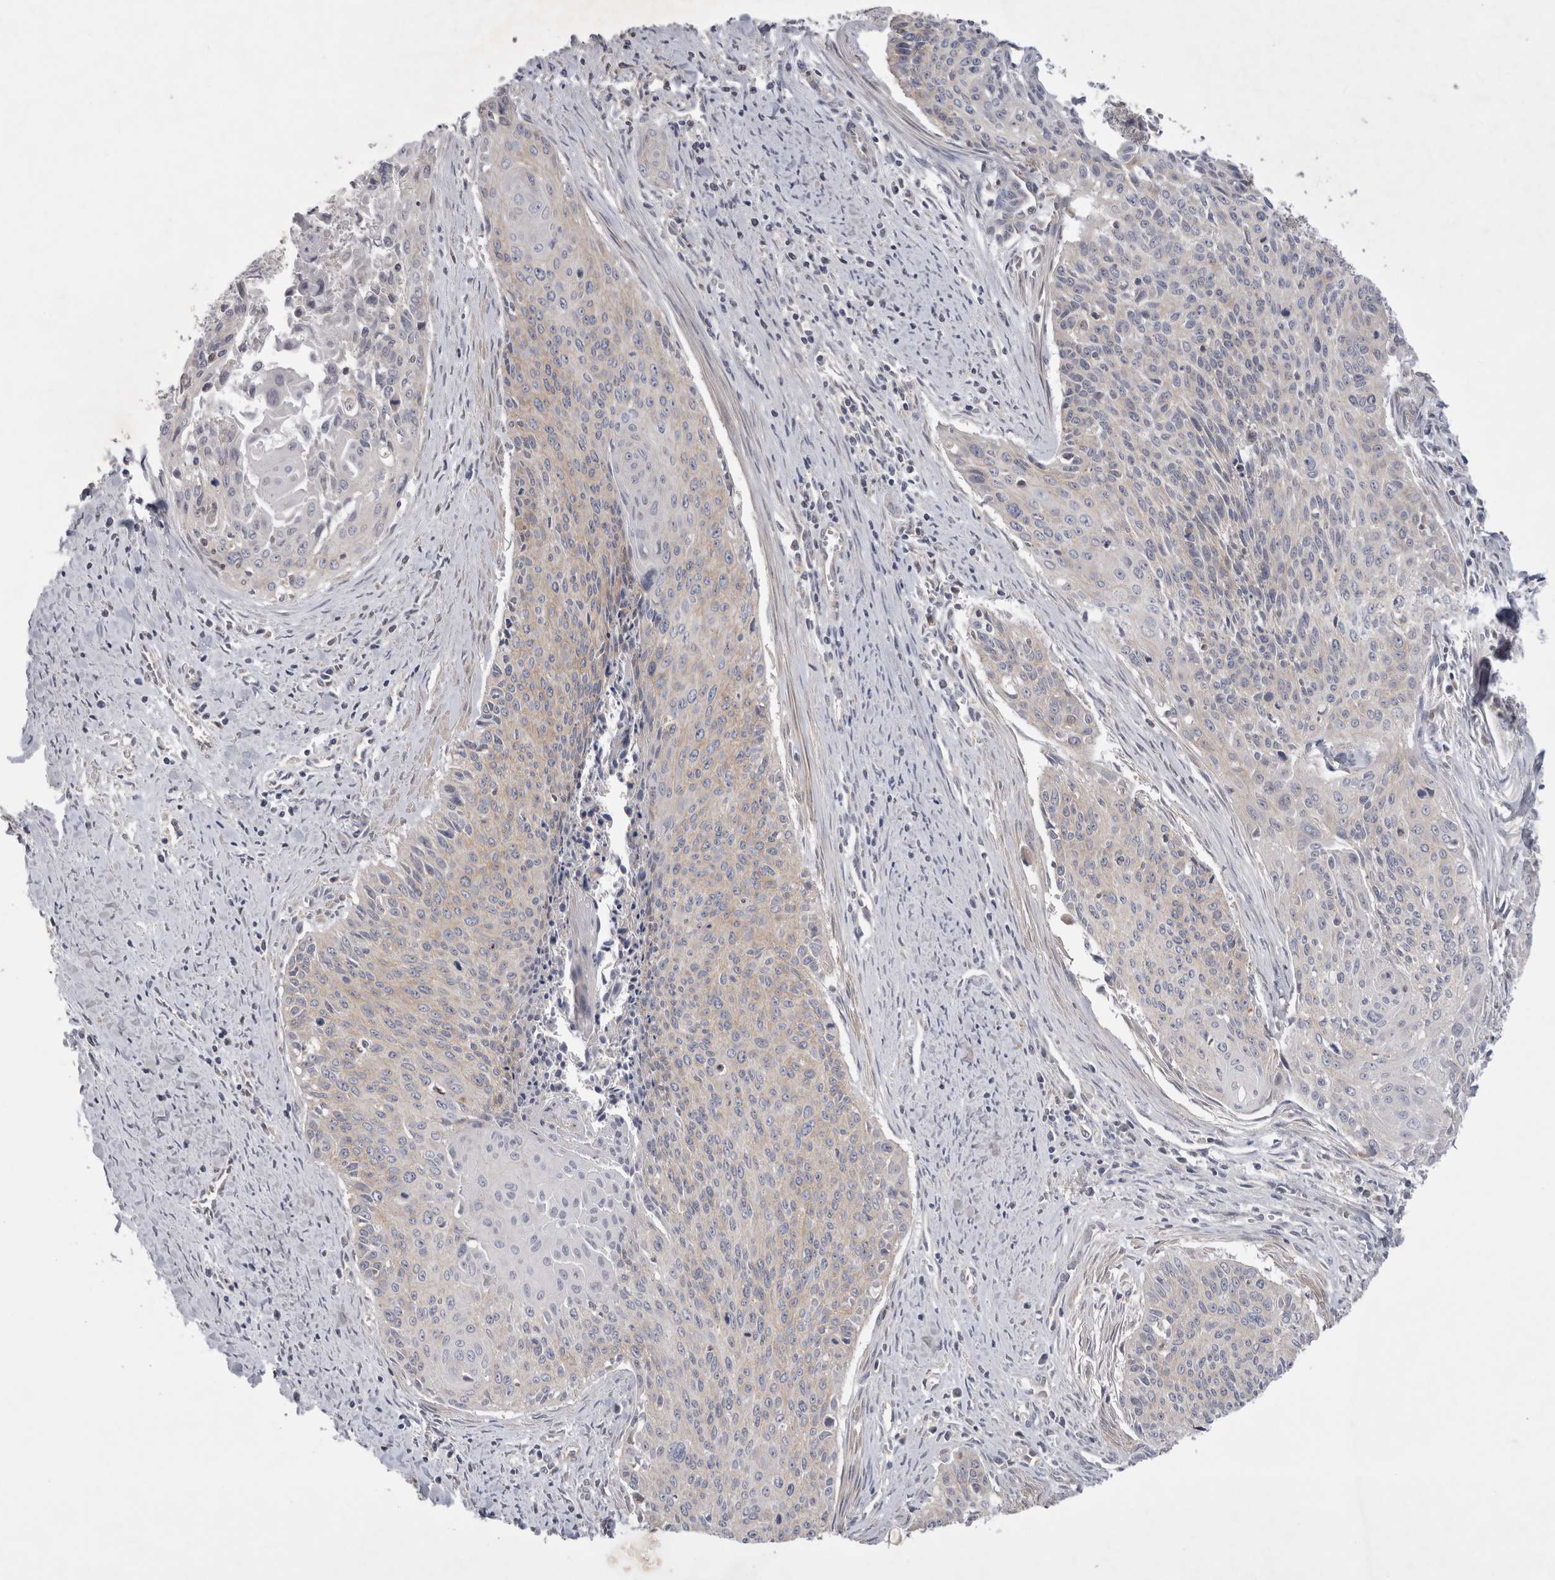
{"staining": {"intensity": "weak", "quantity": "<25%", "location": "cytoplasmic/membranous"}, "tissue": "cervical cancer", "cell_type": "Tumor cells", "image_type": "cancer", "snomed": [{"axis": "morphology", "description": "Squamous cell carcinoma, NOS"}, {"axis": "topography", "description": "Cervix"}], "caption": "Immunohistochemical staining of cervical cancer shows no significant staining in tumor cells.", "gene": "SRD5A3", "patient": {"sex": "female", "age": 55}}